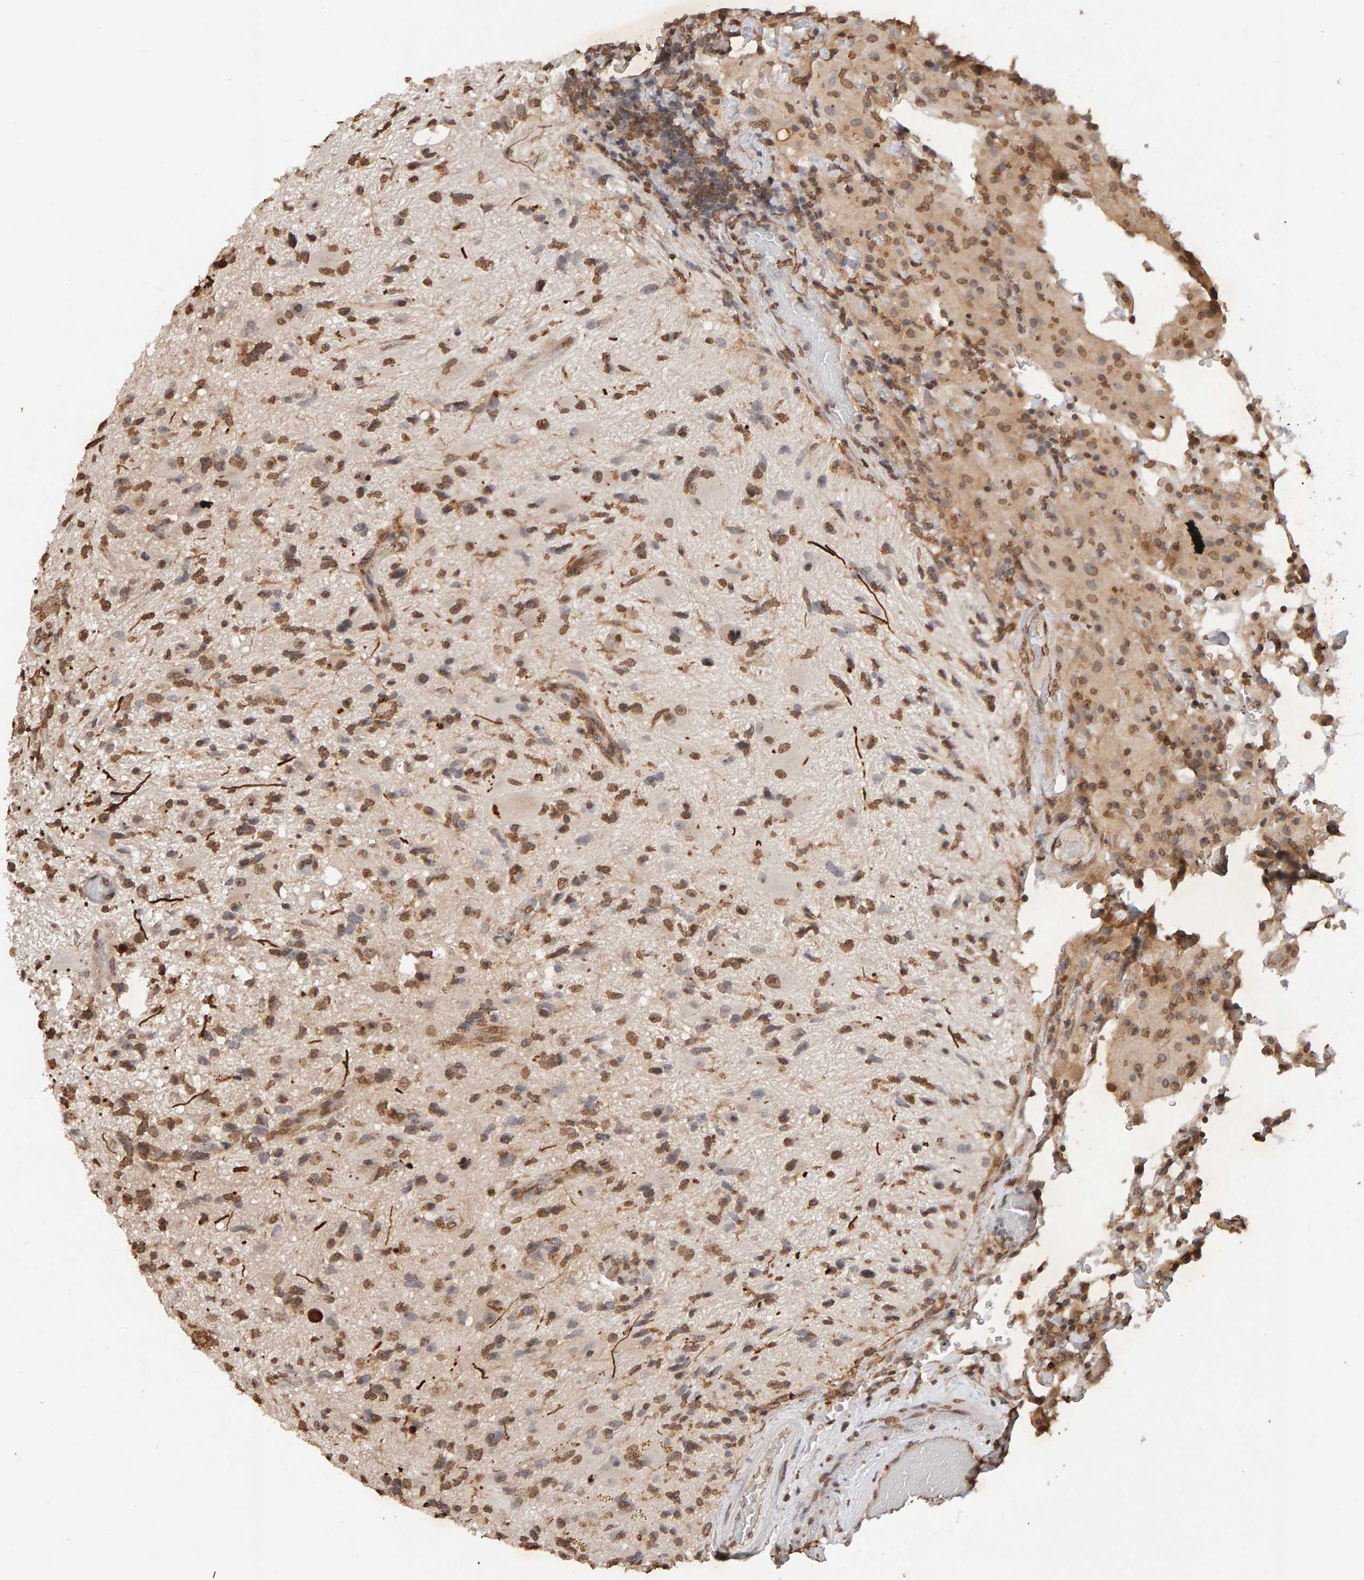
{"staining": {"intensity": "moderate", "quantity": ">75%", "location": "nuclear"}, "tissue": "glioma", "cell_type": "Tumor cells", "image_type": "cancer", "snomed": [{"axis": "morphology", "description": "Glioma, malignant, High grade"}, {"axis": "topography", "description": "Brain"}], "caption": "IHC histopathology image of neoplastic tissue: glioma stained using immunohistochemistry demonstrates medium levels of moderate protein expression localized specifically in the nuclear of tumor cells, appearing as a nuclear brown color.", "gene": "DNAJB5", "patient": {"sex": "male", "age": 33}}